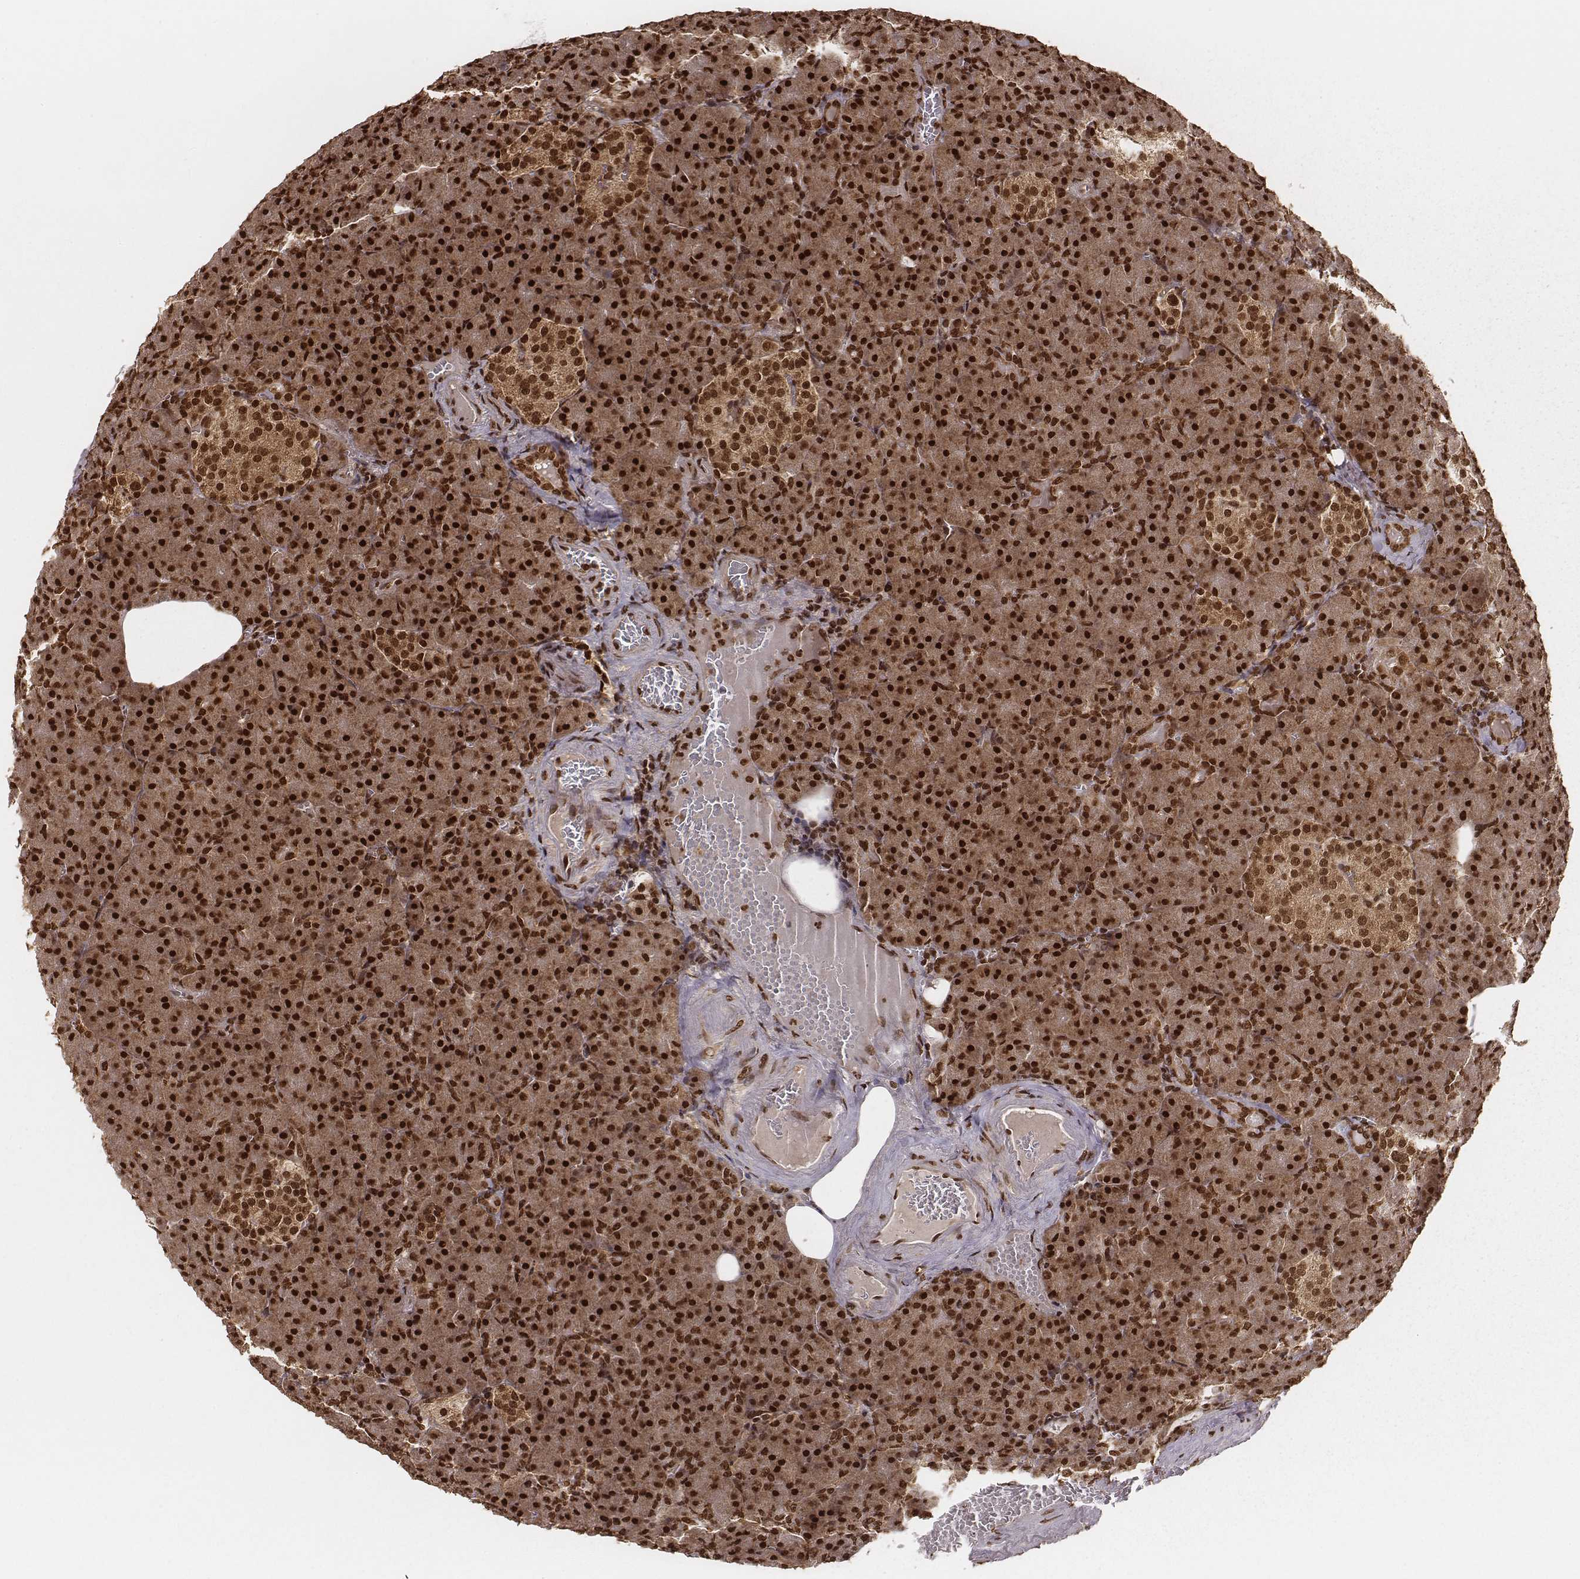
{"staining": {"intensity": "strong", "quantity": ">75%", "location": "cytoplasmic/membranous,nuclear"}, "tissue": "pancreas", "cell_type": "Exocrine glandular cells", "image_type": "normal", "snomed": [{"axis": "morphology", "description": "Normal tissue, NOS"}, {"axis": "topography", "description": "Pancreas"}], "caption": "This is an image of IHC staining of unremarkable pancreas, which shows strong expression in the cytoplasmic/membranous,nuclear of exocrine glandular cells.", "gene": "NFX1", "patient": {"sex": "female", "age": 74}}